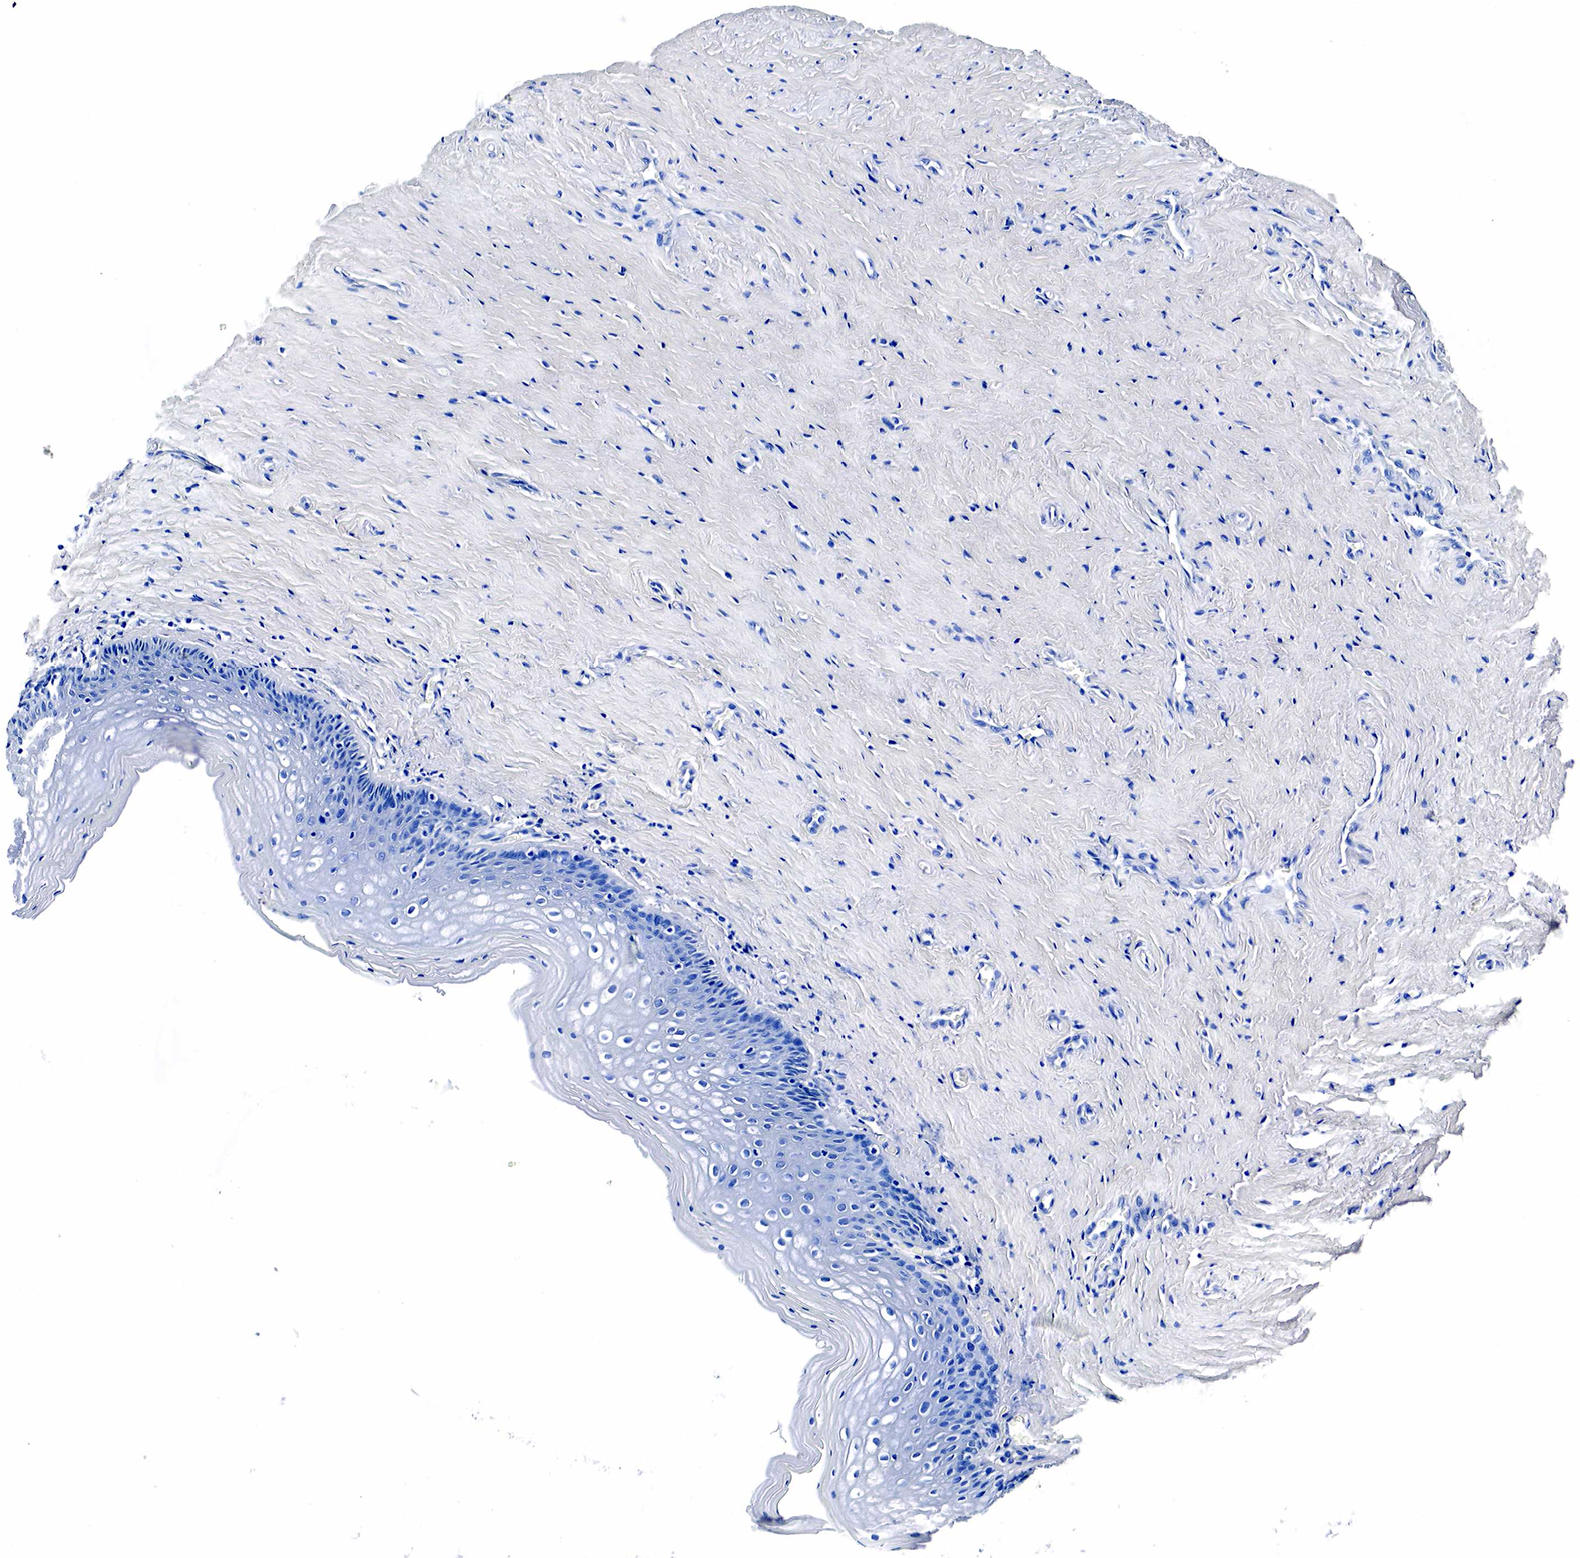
{"staining": {"intensity": "negative", "quantity": "none", "location": "none"}, "tissue": "vagina", "cell_type": "Squamous epithelial cells", "image_type": "normal", "snomed": [{"axis": "morphology", "description": "Normal tissue, NOS"}, {"axis": "topography", "description": "Vagina"}], "caption": "DAB (3,3'-diaminobenzidine) immunohistochemical staining of benign vagina shows no significant positivity in squamous epithelial cells.", "gene": "GAST", "patient": {"sex": "female", "age": 46}}